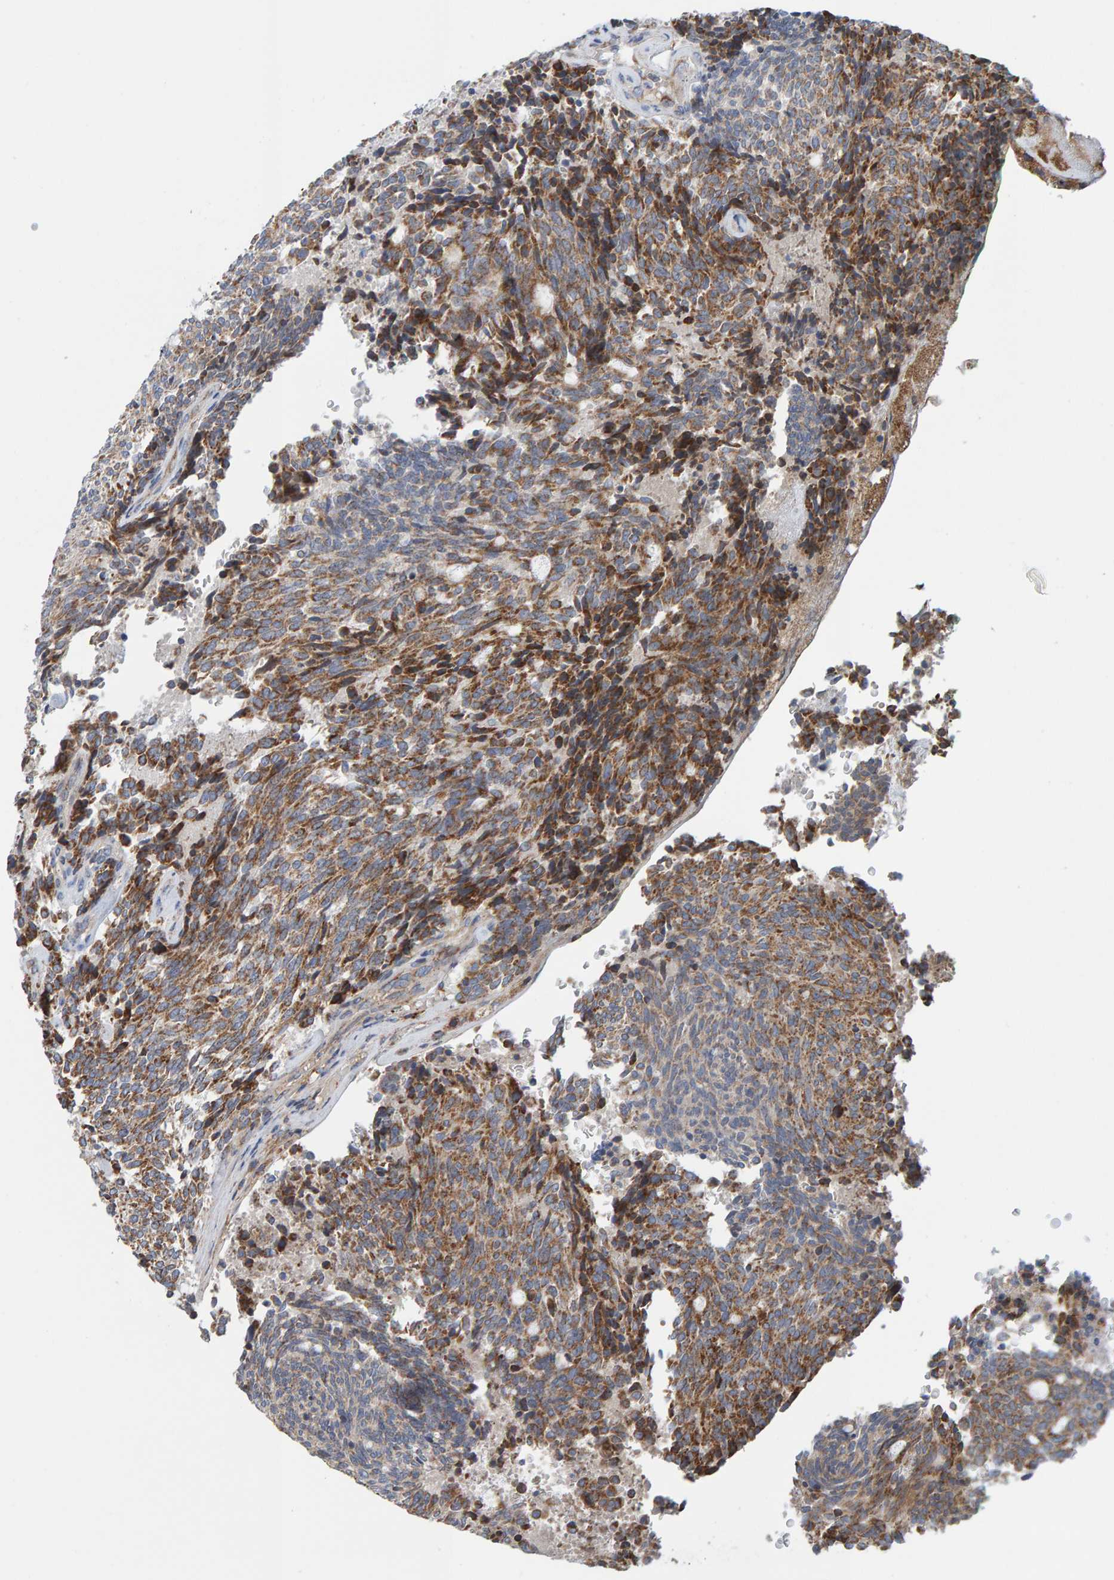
{"staining": {"intensity": "moderate", "quantity": ">75%", "location": "cytoplasmic/membranous"}, "tissue": "carcinoid", "cell_type": "Tumor cells", "image_type": "cancer", "snomed": [{"axis": "morphology", "description": "Carcinoid, malignant, NOS"}, {"axis": "topography", "description": "Pancreas"}], "caption": "The immunohistochemical stain highlights moderate cytoplasmic/membranous positivity in tumor cells of carcinoid tissue. (DAB (3,3'-diaminobenzidine) IHC, brown staining for protein, blue staining for nuclei).", "gene": "MRPL45", "patient": {"sex": "female", "age": 54}}